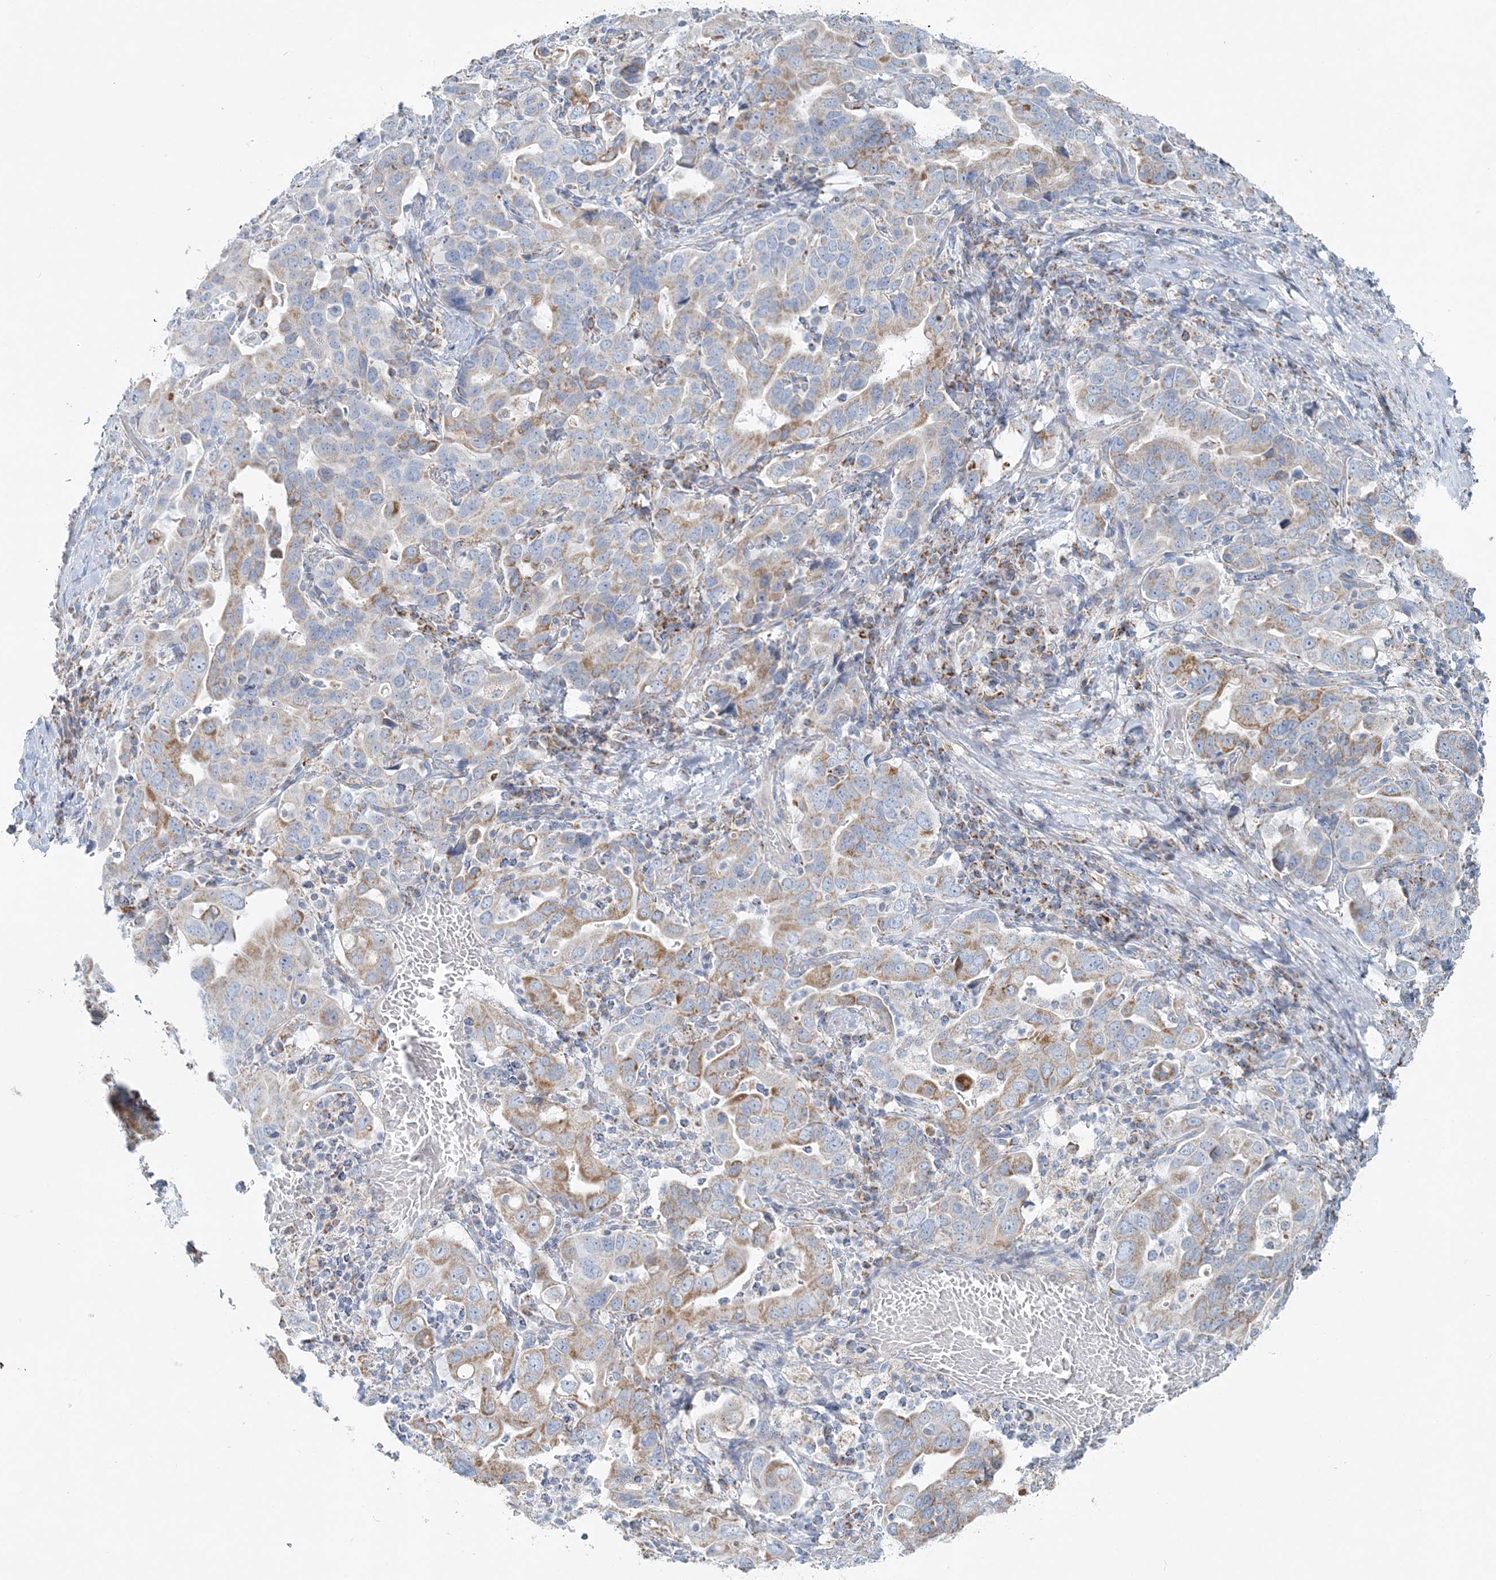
{"staining": {"intensity": "moderate", "quantity": "25%-75%", "location": "cytoplasmic/membranous"}, "tissue": "stomach cancer", "cell_type": "Tumor cells", "image_type": "cancer", "snomed": [{"axis": "morphology", "description": "Adenocarcinoma, NOS"}, {"axis": "topography", "description": "Stomach, upper"}], "caption": "Stomach adenocarcinoma was stained to show a protein in brown. There is medium levels of moderate cytoplasmic/membranous staining in approximately 25%-75% of tumor cells.", "gene": "PCCB", "patient": {"sex": "male", "age": 62}}